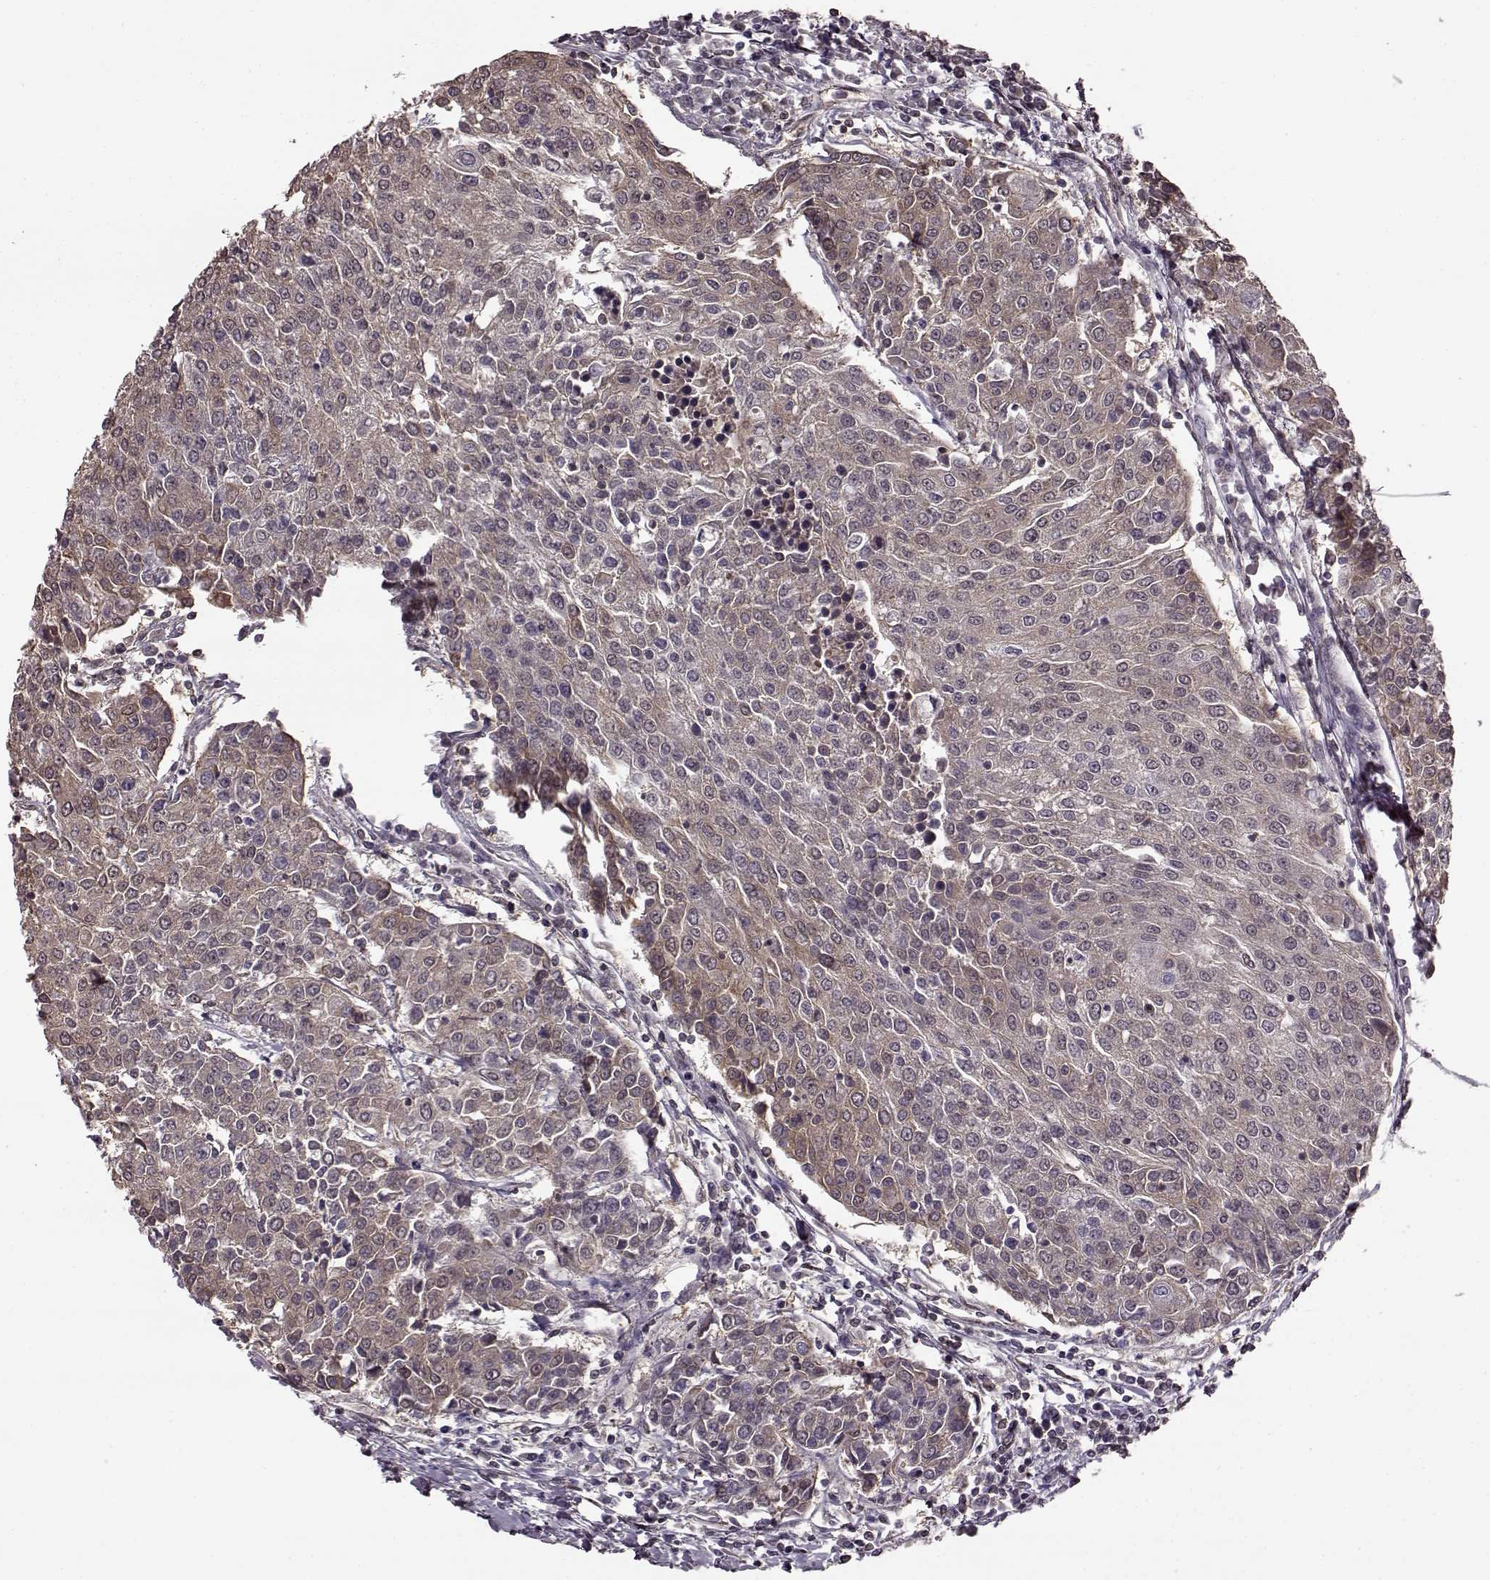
{"staining": {"intensity": "weak", "quantity": ">75%", "location": "cytoplasmic/membranous"}, "tissue": "urothelial cancer", "cell_type": "Tumor cells", "image_type": "cancer", "snomed": [{"axis": "morphology", "description": "Urothelial carcinoma, High grade"}, {"axis": "topography", "description": "Urinary bladder"}], "caption": "A high-resolution histopathology image shows immunohistochemistry (IHC) staining of urothelial carcinoma (high-grade), which displays weak cytoplasmic/membranous expression in about >75% of tumor cells. (DAB (3,3'-diaminobenzidine) IHC, brown staining for protein, blue staining for nuclei).", "gene": "FTO", "patient": {"sex": "female", "age": 85}}